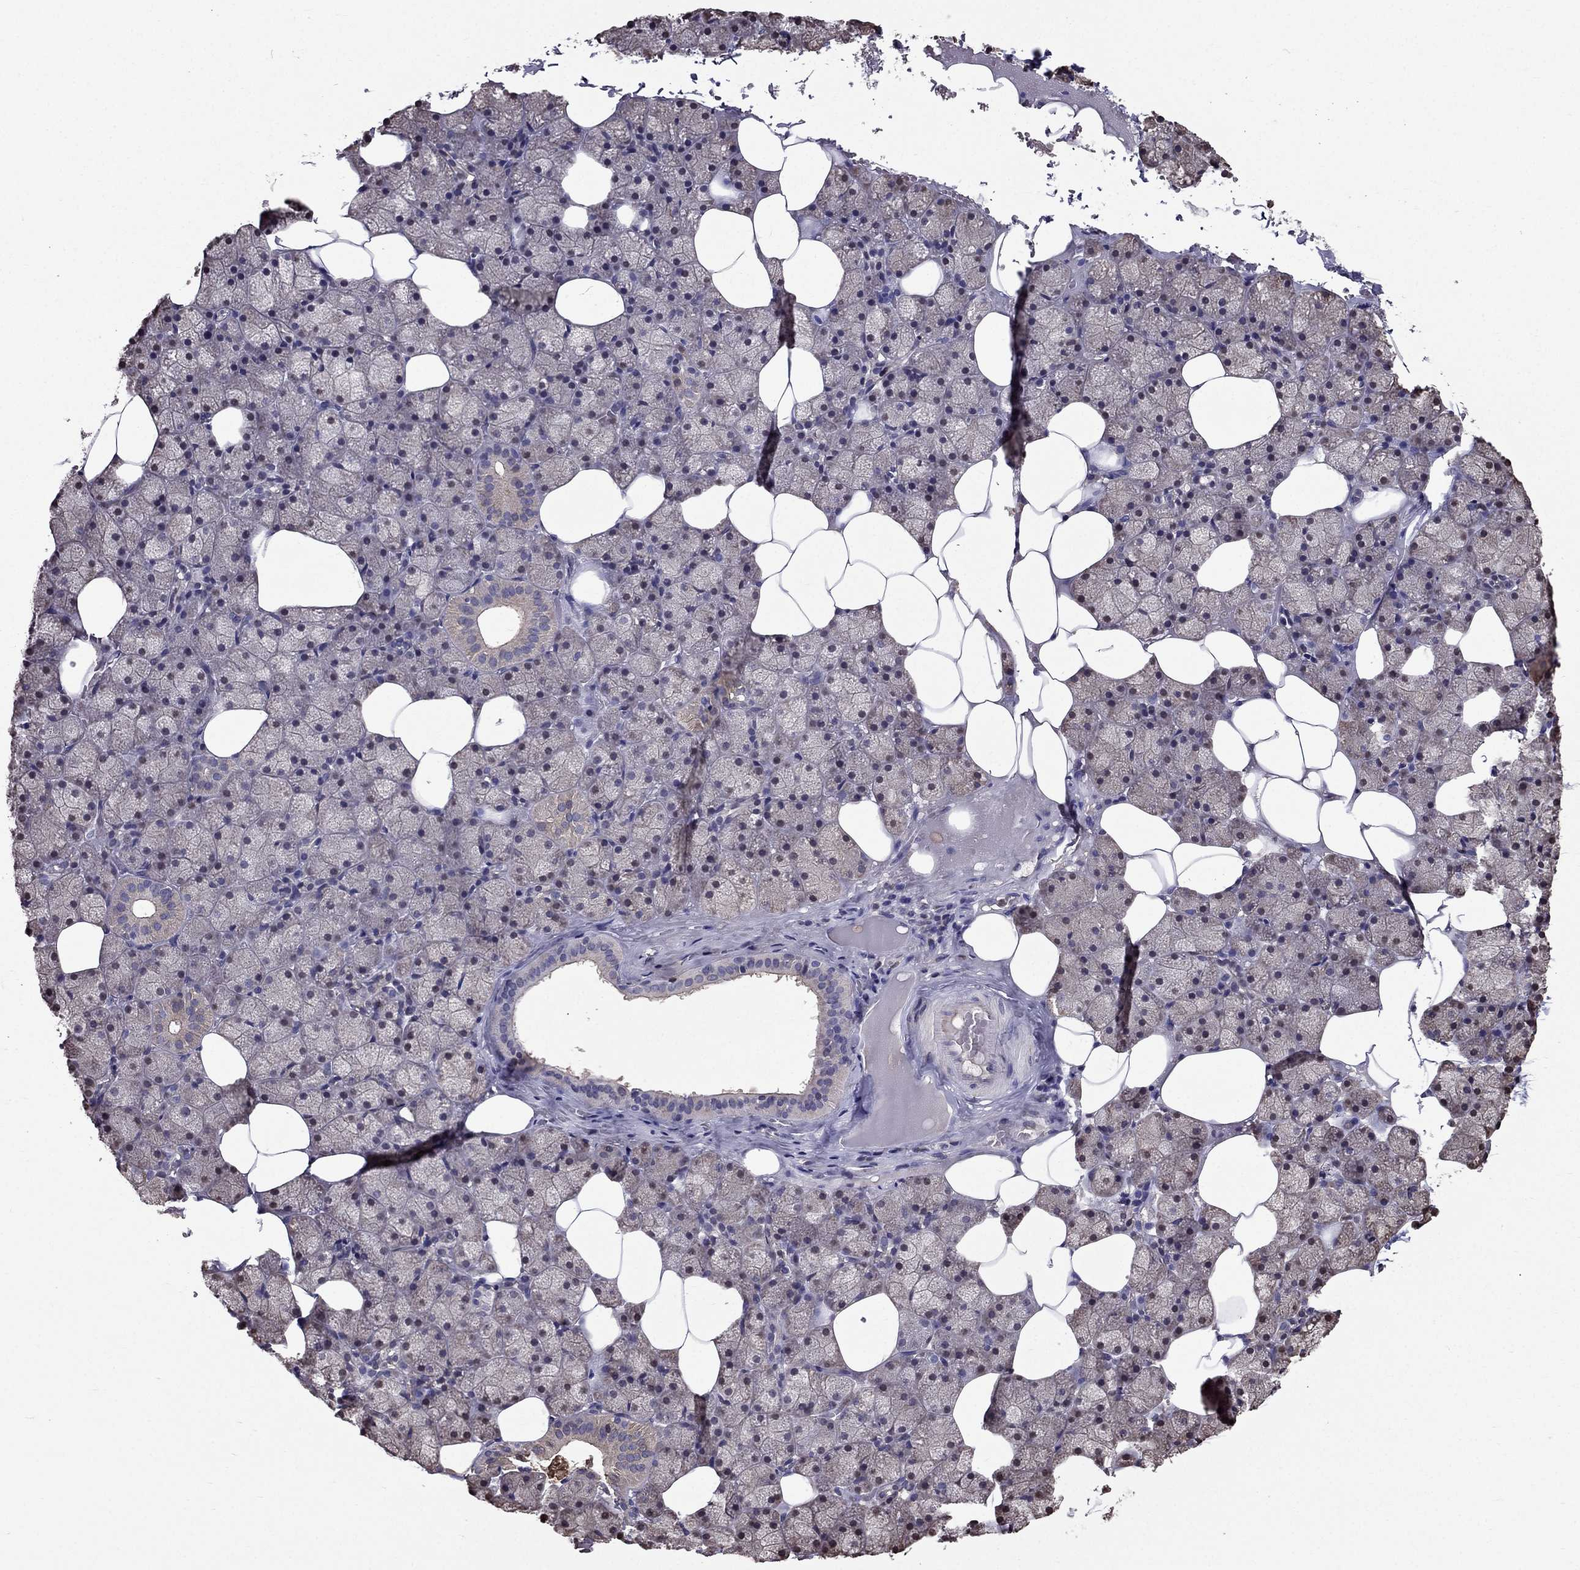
{"staining": {"intensity": "weak", "quantity": "<25%", "location": "cytoplasmic/membranous"}, "tissue": "salivary gland", "cell_type": "Glandular cells", "image_type": "normal", "snomed": [{"axis": "morphology", "description": "Normal tissue, NOS"}, {"axis": "topography", "description": "Salivary gland"}], "caption": "A photomicrograph of human salivary gland is negative for staining in glandular cells. The staining is performed using DAB (3,3'-diaminobenzidine) brown chromogen with nuclei counter-stained in using hematoxylin.", "gene": "AAK1", "patient": {"sex": "male", "age": 38}}